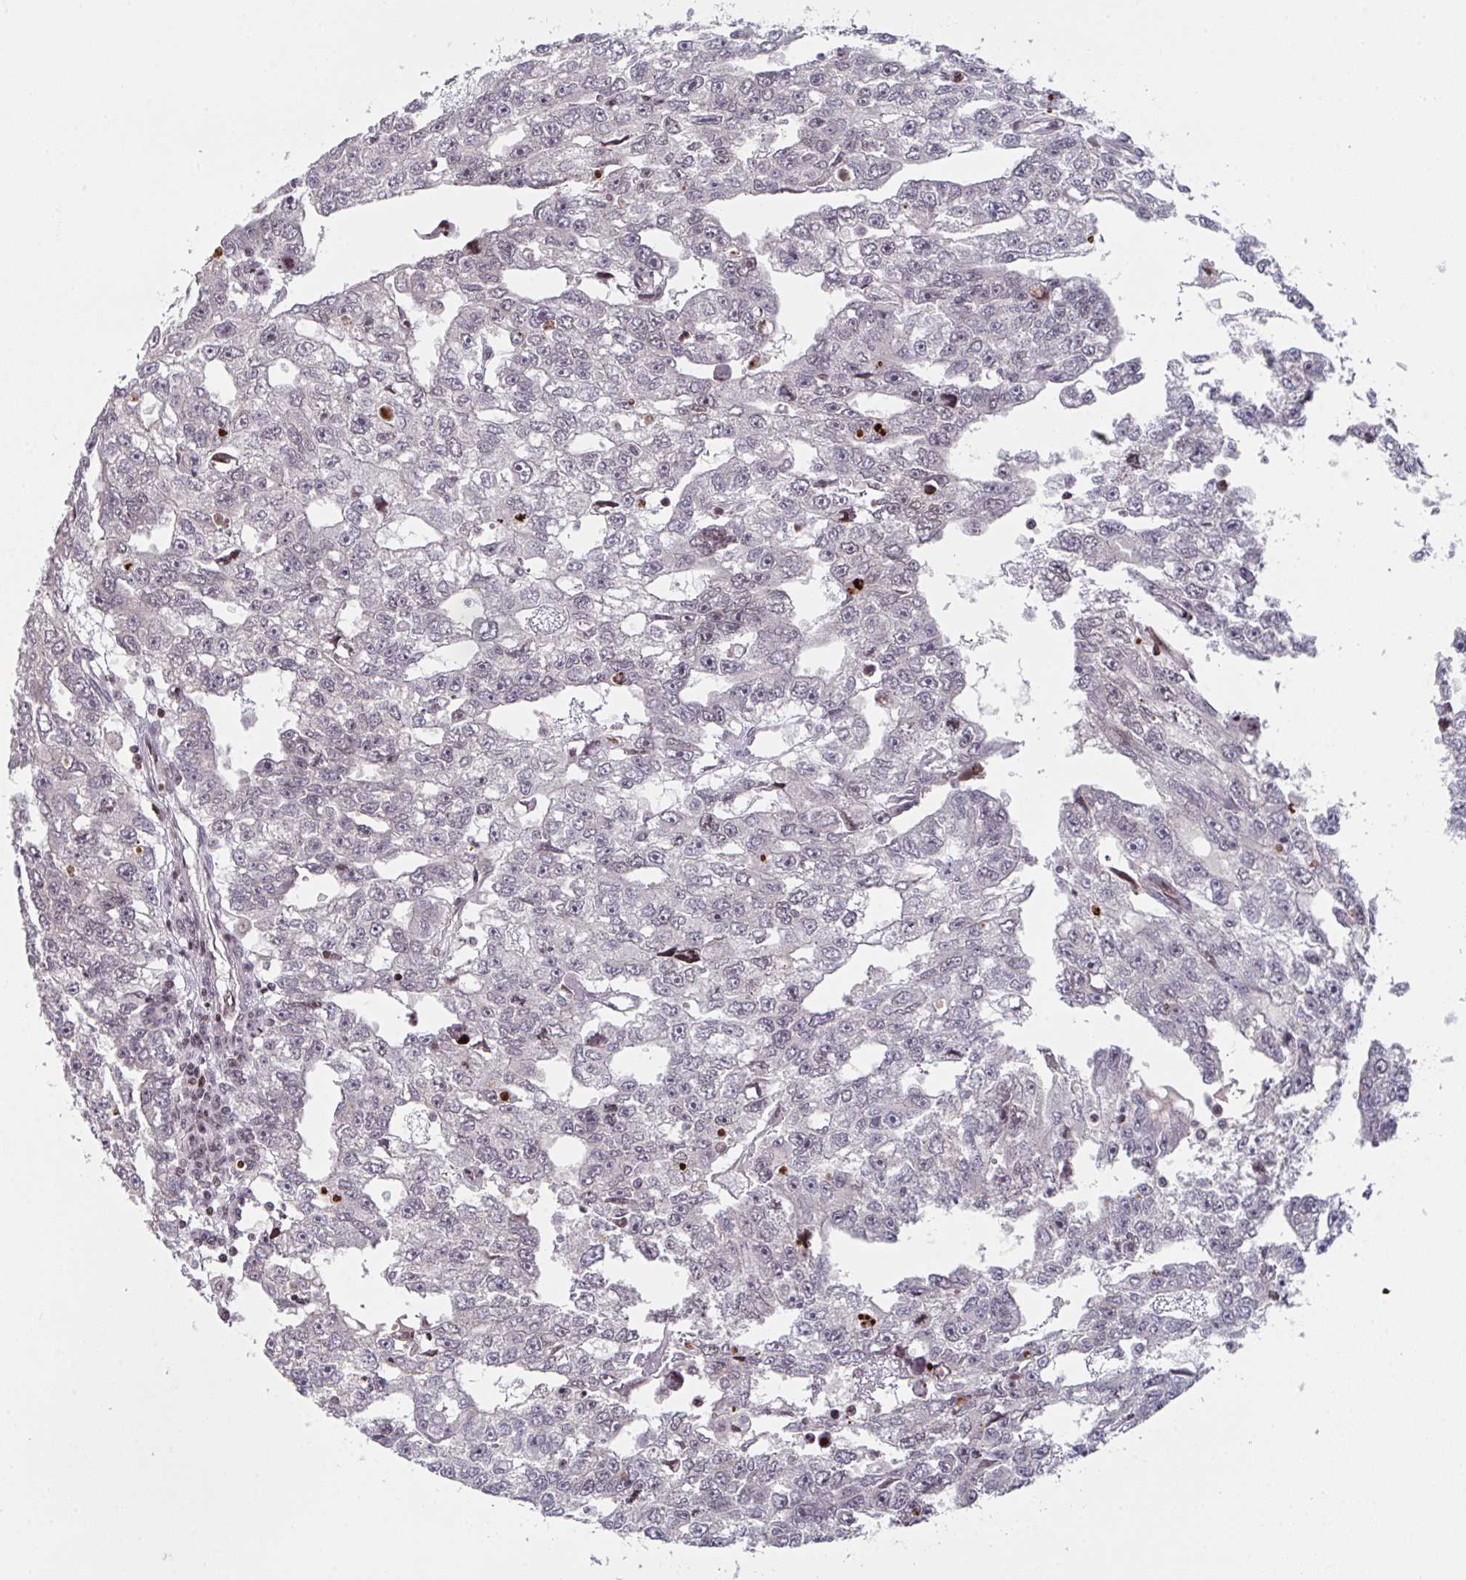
{"staining": {"intensity": "negative", "quantity": "none", "location": "none"}, "tissue": "testis cancer", "cell_type": "Tumor cells", "image_type": "cancer", "snomed": [{"axis": "morphology", "description": "Carcinoma, Embryonal, NOS"}, {"axis": "topography", "description": "Testis"}], "caption": "An image of testis cancer (embryonal carcinoma) stained for a protein displays no brown staining in tumor cells.", "gene": "PCDHB8", "patient": {"sex": "male", "age": 20}}